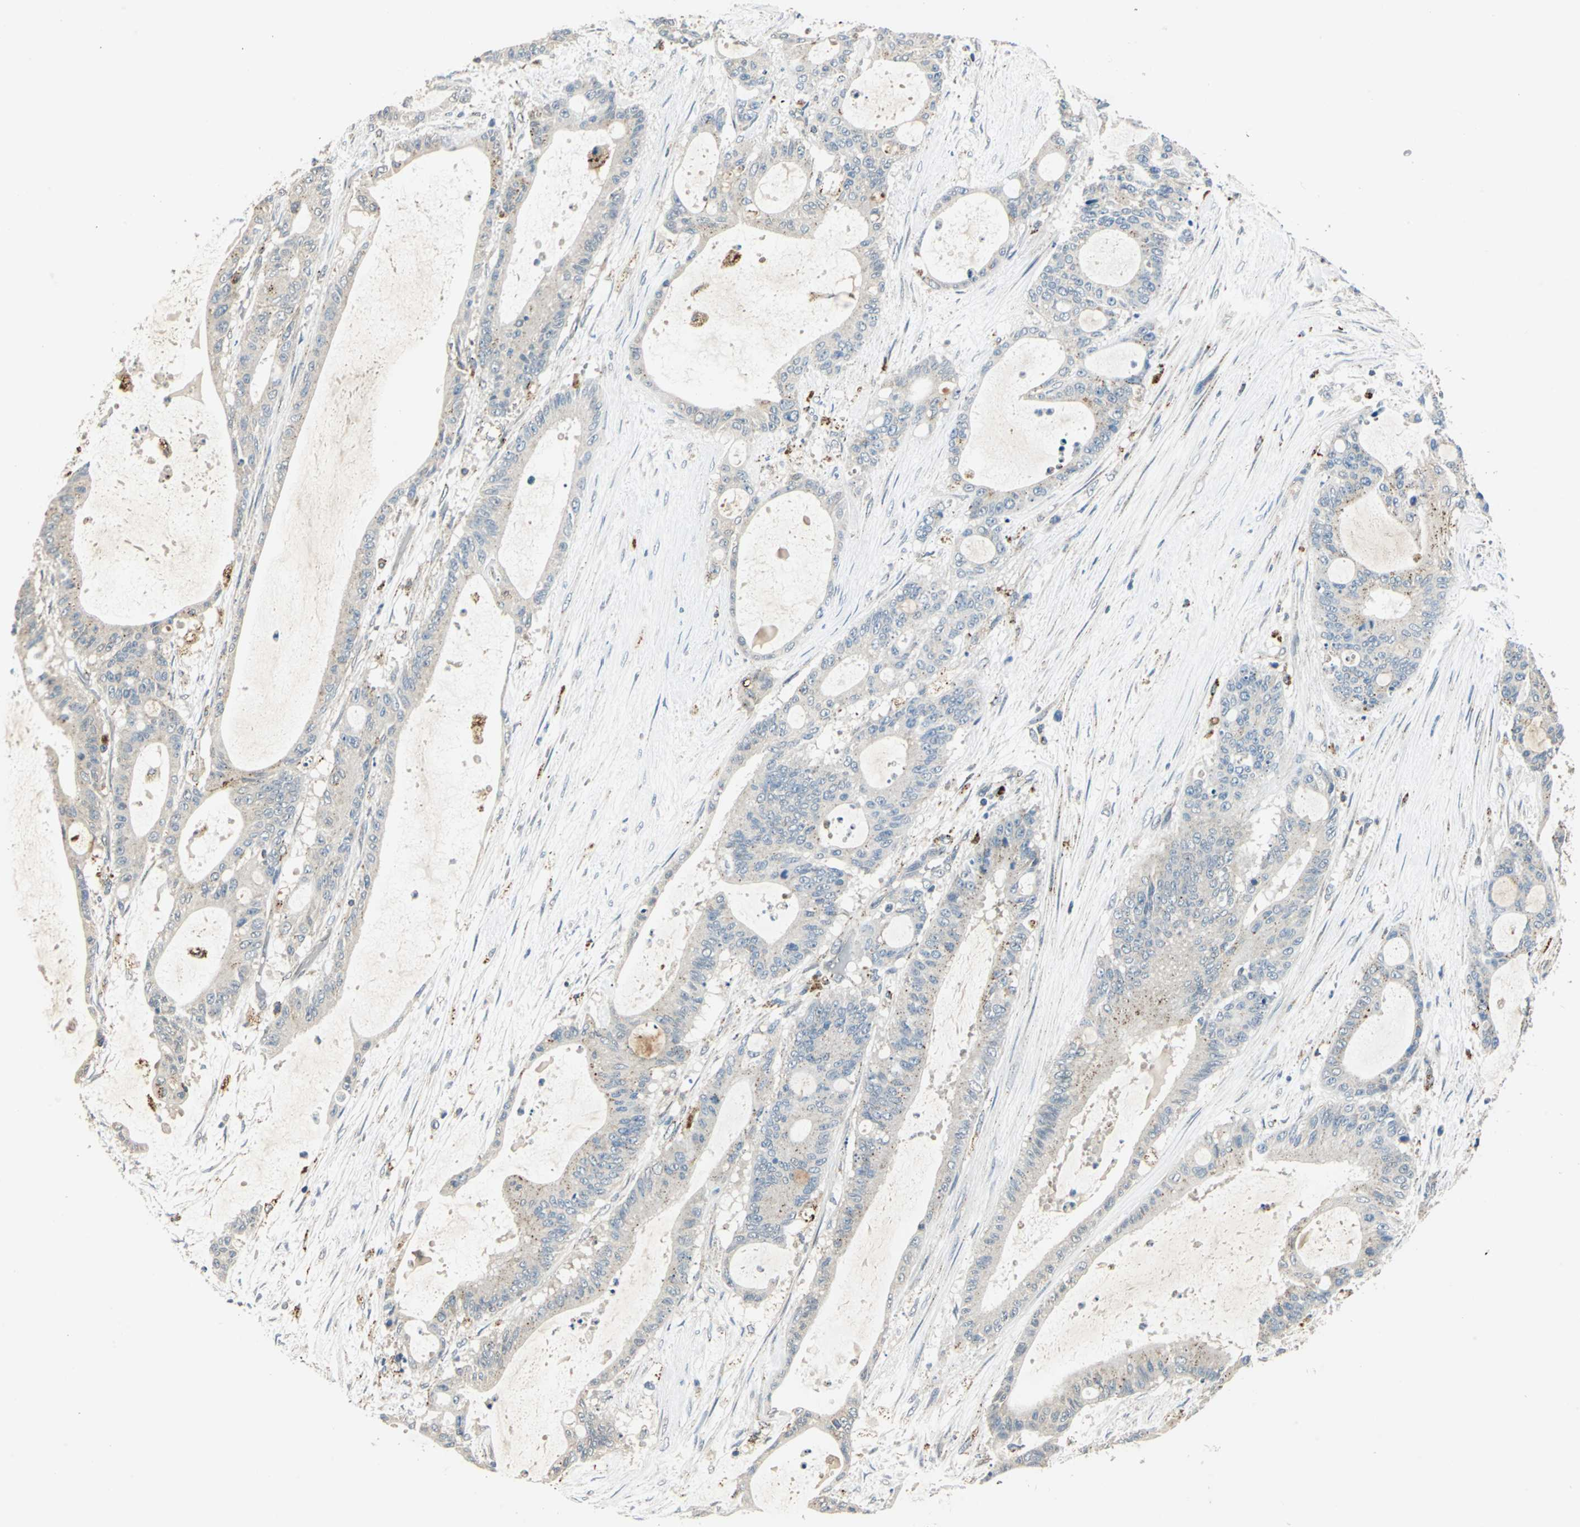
{"staining": {"intensity": "weak", "quantity": "<25%", "location": "cytoplasmic/membranous"}, "tissue": "liver cancer", "cell_type": "Tumor cells", "image_type": "cancer", "snomed": [{"axis": "morphology", "description": "Cholangiocarcinoma"}, {"axis": "topography", "description": "Liver"}], "caption": "This is an IHC photomicrograph of human liver cholangiocarcinoma. There is no staining in tumor cells.", "gene": "NIT1", "patient": {"sex": "female", "age": 73}}